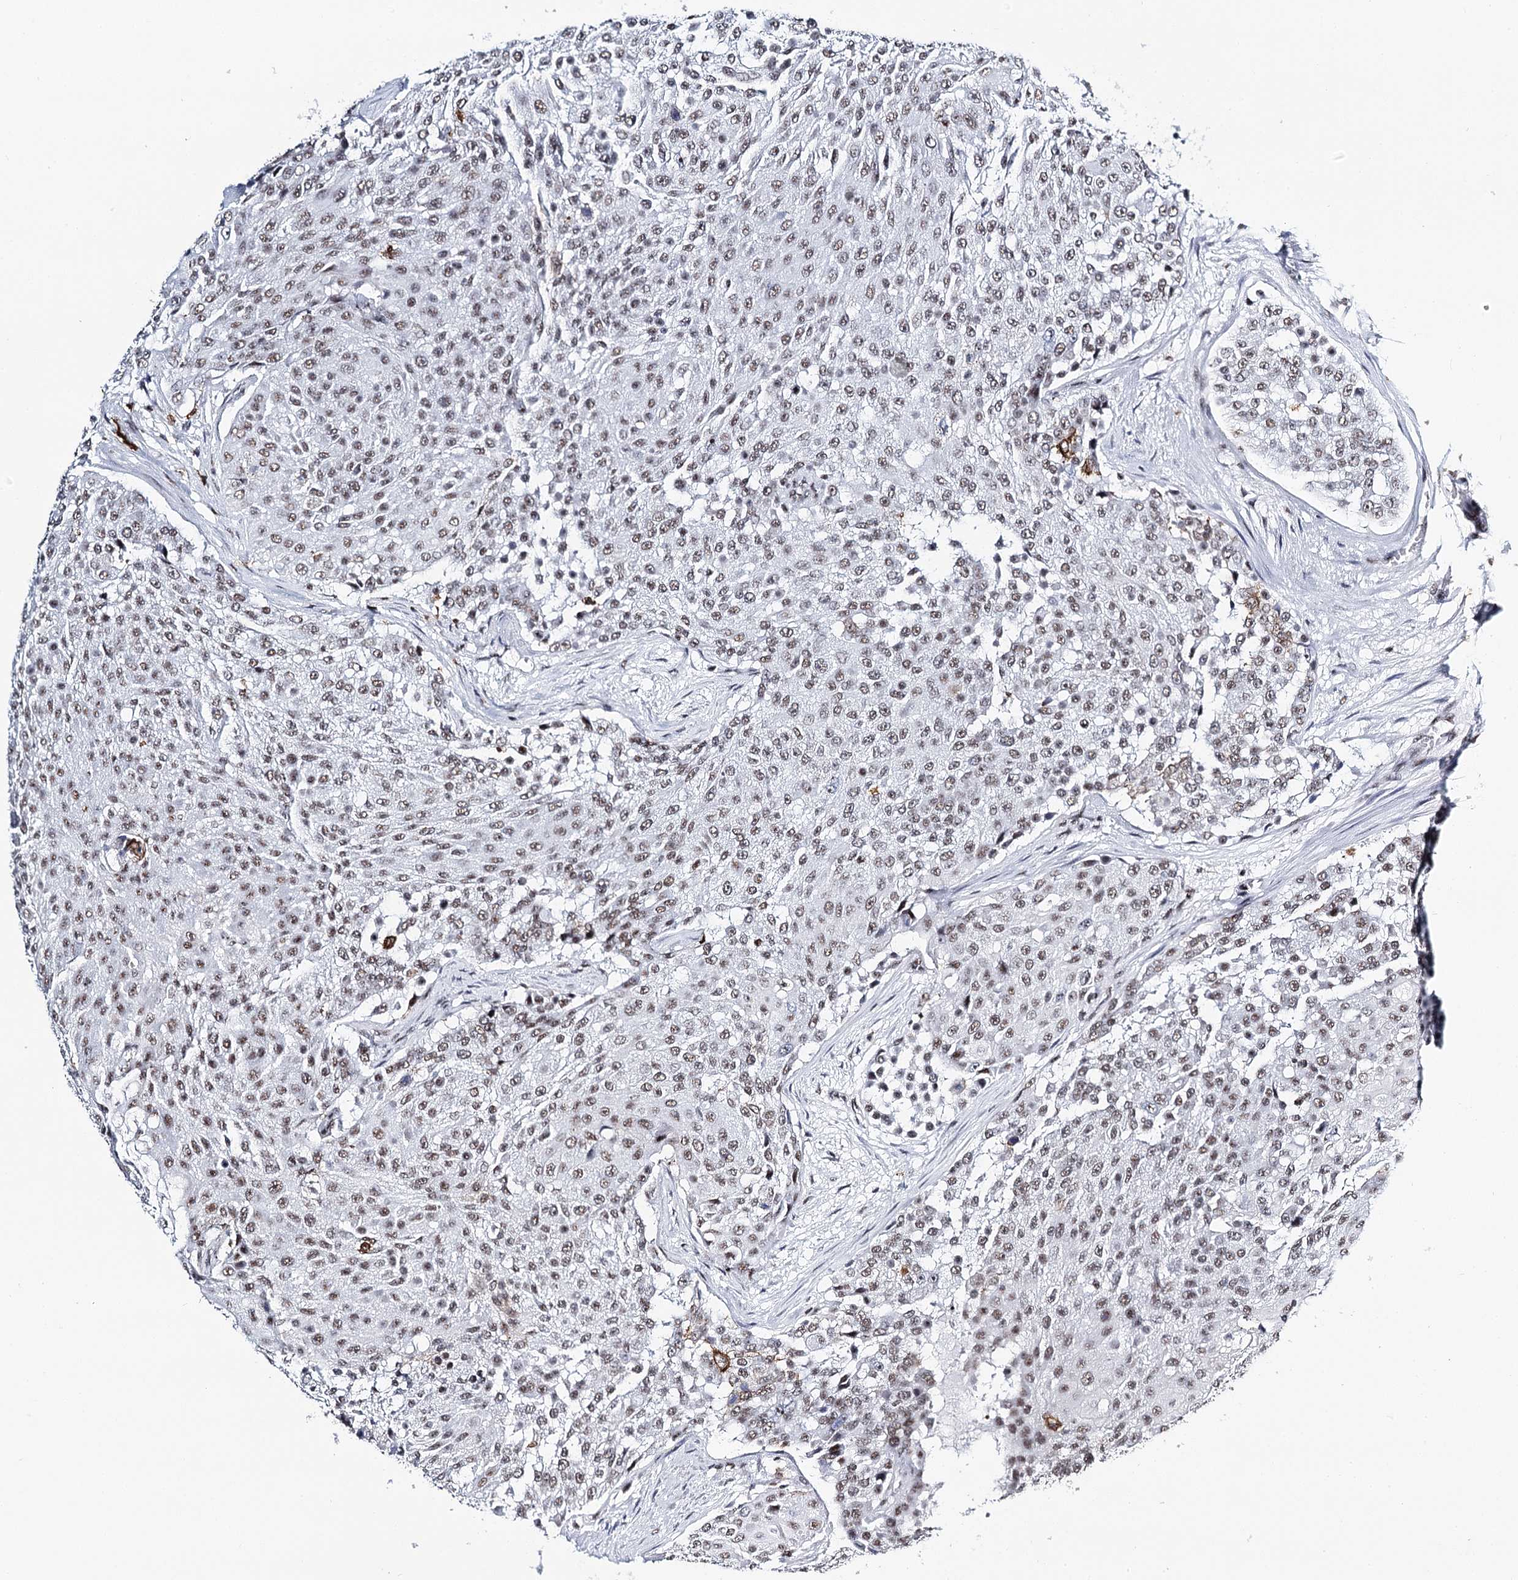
{"staining": {"intensity": "weak", "quantity": "<25%", "location": "nuclear"}, "tissue": "urothelial cancer", "cell_type": "Tumor cells", "image_type": "cancer", "snomed": [{"axis": "morphology", "description": "Urothelial carcinoma, High grade"}, {"axis": "topography", "description": "Urinary bladder"}], "caption": "Human urothelial carcinoma (high-grade) stained for a protein using IHC displays no expression in tumor cells.", "gene": "BARD1", "patient": {"sex": "female", "age": 63}}